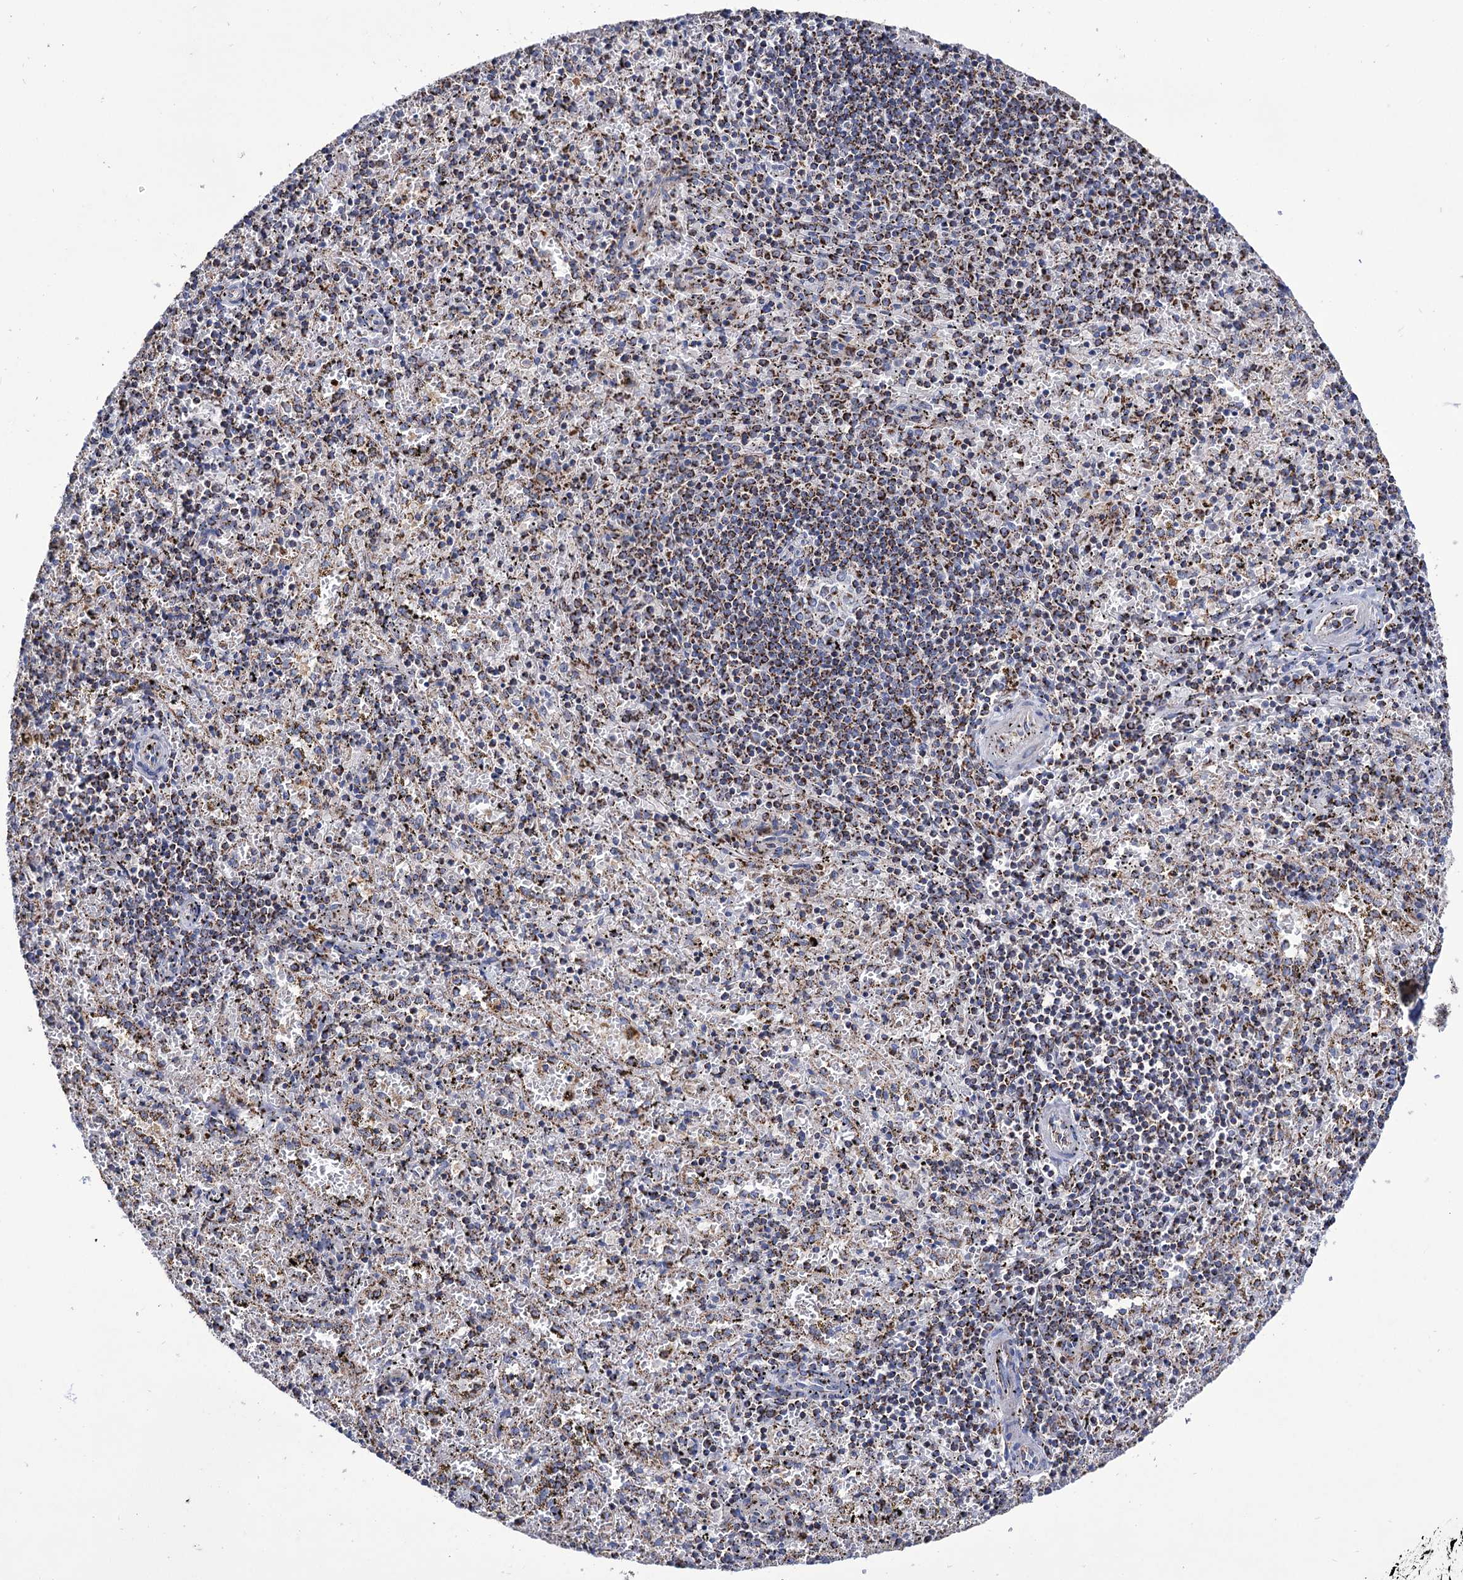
{"staining": {"intensity": "moderate", "quantity": "<25%", "location": "cytoplasmic/membranous"}, "tissue": "spleen", "cell_type": "Cells in red pulp", "image_type": "normal", "snomed": [{"axis": "morphology", "description": "Normal tissue, NOS"}, {"axis": "topography", "description": "Spleen"}], "caption": "Protein analysis of normal spleen exhibits moderate cytoplasmic/membranous expression in about <25% of cells in red pulp.", "gene": "ABHD10", "patient": {"sex": "male", "age": 11}}